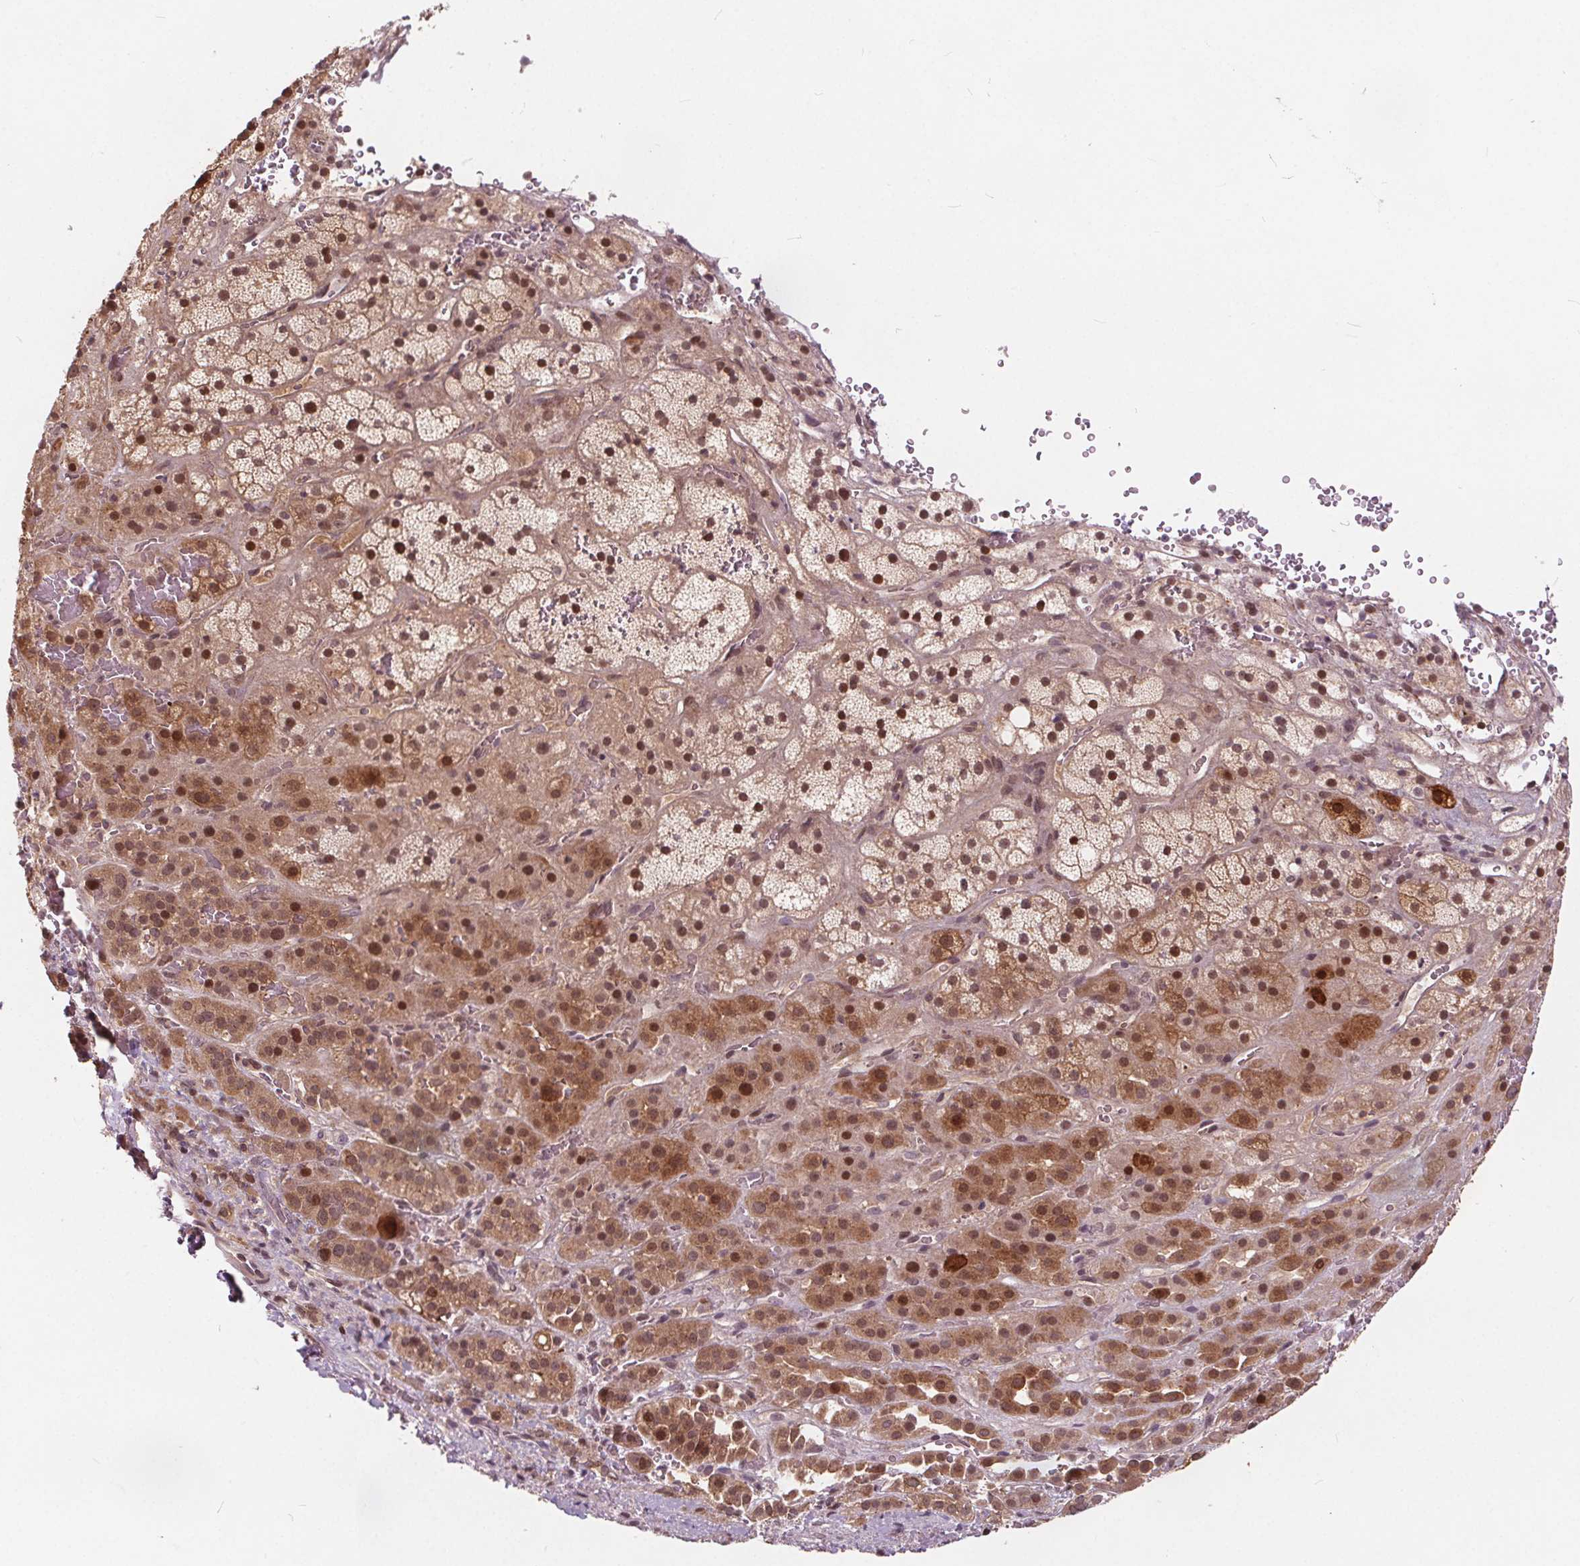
{"staining": {"intensity": "moderate", "quantity": ">75%", "location": "cytoplasmic/membranous,nuclear"}, "tissue": "adrenal gland", "cell_type": "Glandular cells", "image_type": "normal", "snomed": [{"axis": "morphology", "description": "Normal tissue, NOS"}, {"axis": "topography", "description": "Adrenal gland"}], "caption": "Immunohistochemical staining of unremarkable human adrenal gland exhibits moderate cytoplasmic/membranous,nuclear protein expression in approximately >75% of glandular cells.", "gene": "HIF1AN", "patient": {"sex": "male", "age": 57}}